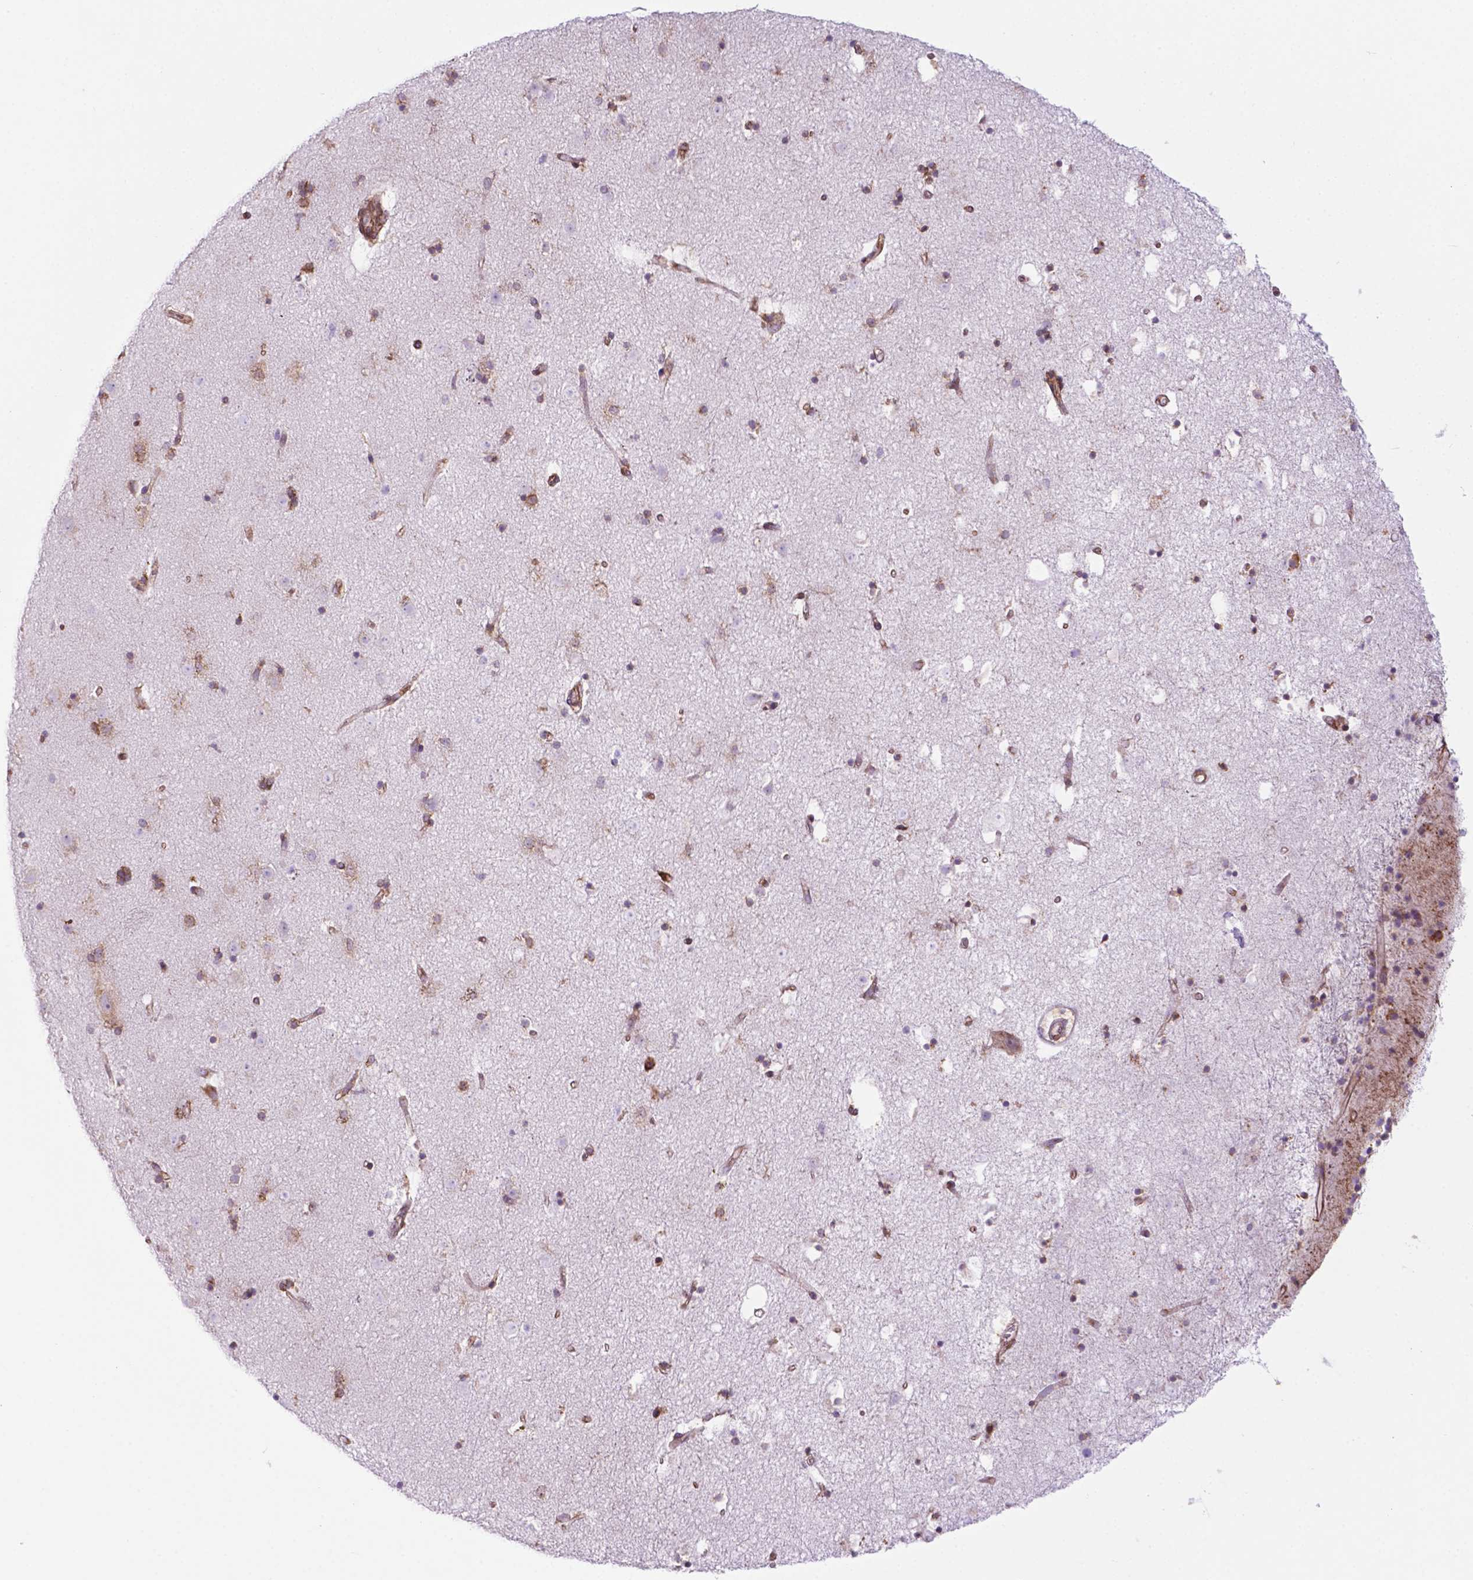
{"staining": {"intensity": "moderate", "quantity": "25%-75%", "location": "cytoplasmic/membranous"}, "tissue": "caudate", "cell_type": "Glial cells", "image_type": "normal", "snomed": [{"axis": "morphology", "description": "Normal tissue, NOS"}, {"axis": "topography", "description": "Lateral ventricle wall"}], "caption": "Immunohistochemical staining of unremarkable human caudate exhibits medium levels of moderate cytoplasmic/membranous expression in approximately 25%-75% of glial cells. Using DAB (3,3'-diaminobenzidine) (brown) and hematoxylin (blue) stains, captured at high magnification using brightfield microscopy.", "gene": "RPL29", "patient": {"sex": "female", "age": 71}}